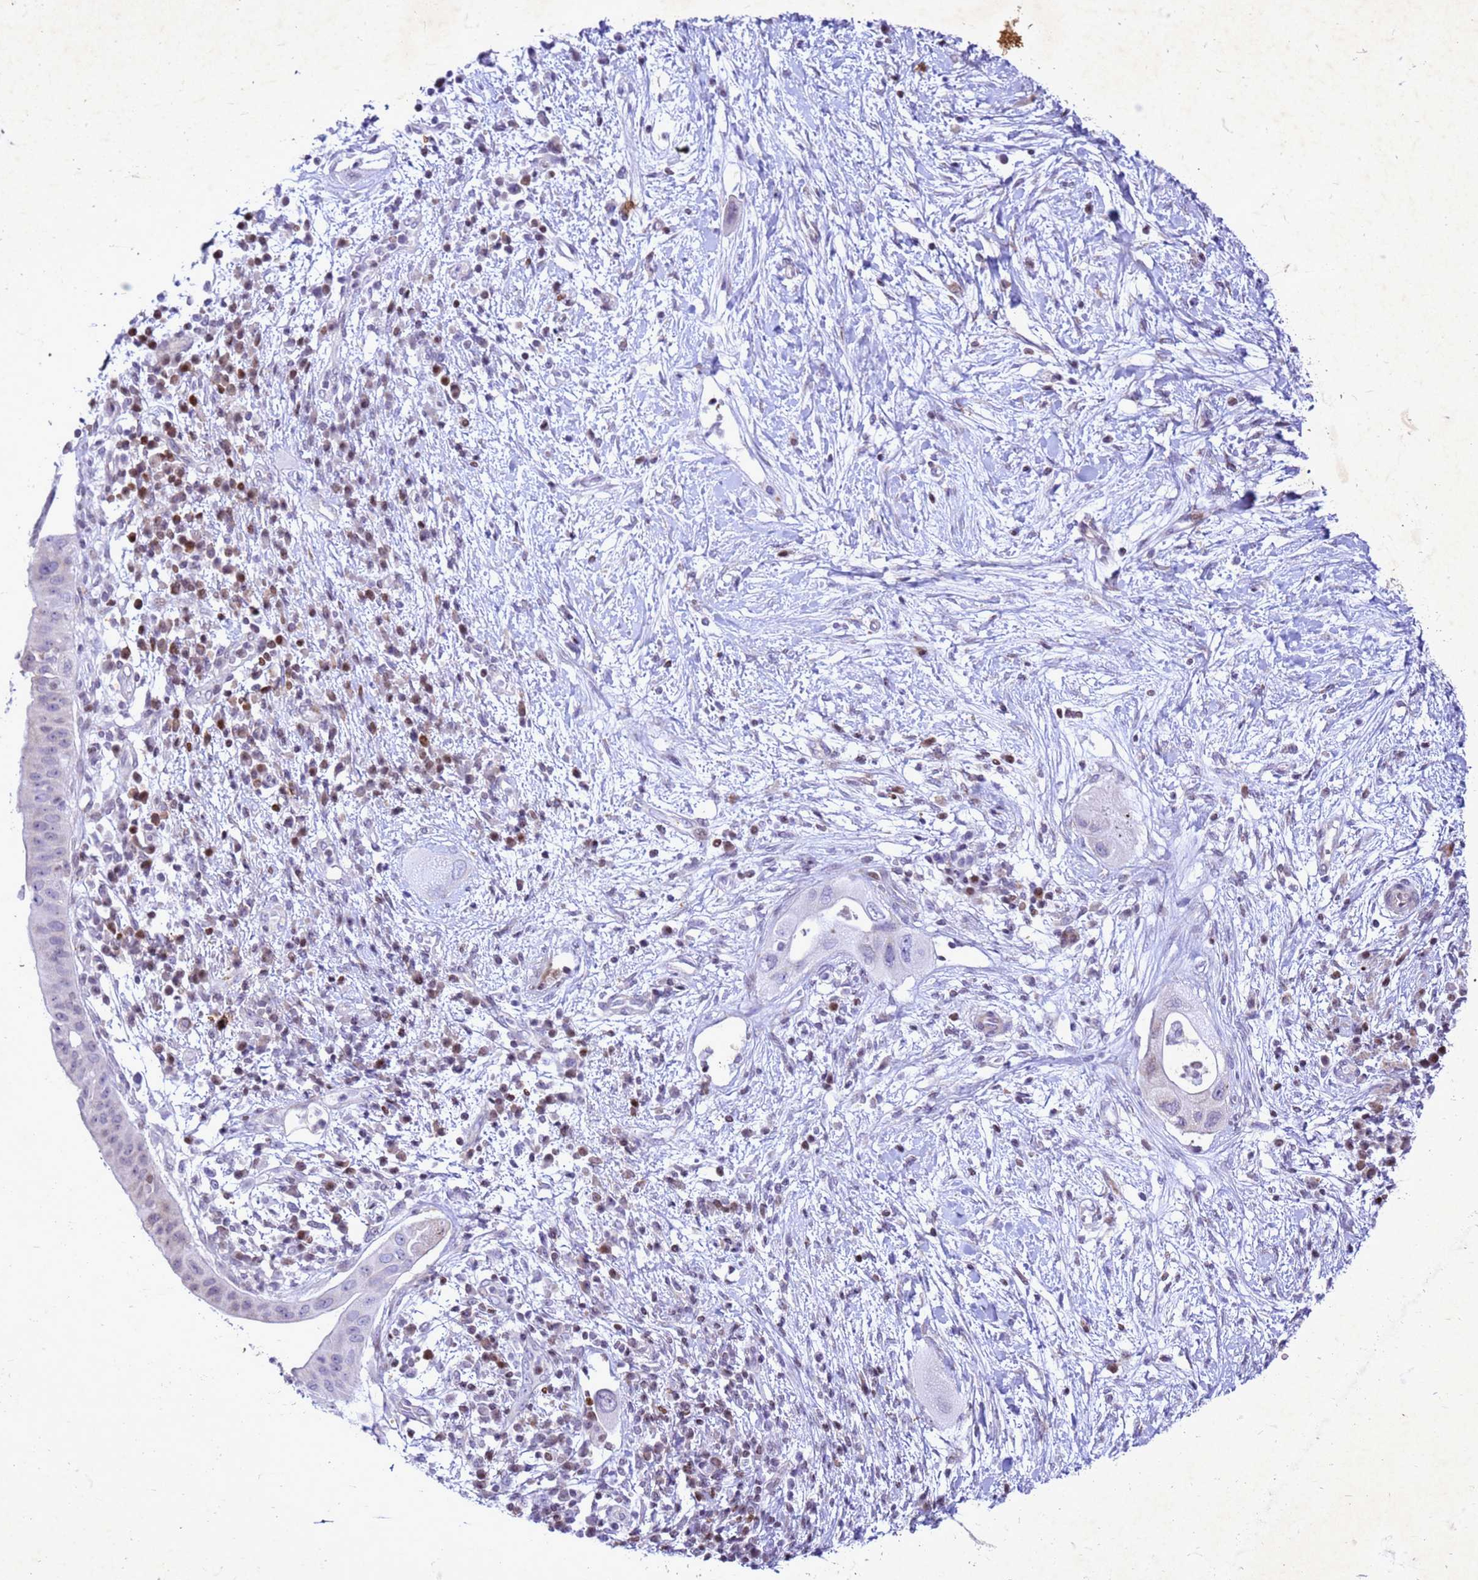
{"staining": {"intensity": "moderate", "quantity": "<25%", "location": "nuclear"}, "tissue": "pancreatic cancer", "cell_type": "Tumor cells", "image_type": "cancer", "snomed": [{"axis": "morphology", "description": "Adenocarcinoma, NOS"}, {"axis": "topography", "description": "Pancreas"}], "caption": "A brown stain highlights moderate nuclear expression of a protein in pancreatic cancer (adenocarcinoma) tumor cells.", "gene": "COPS9", "patient": {"sex": "male", "age": 68}}